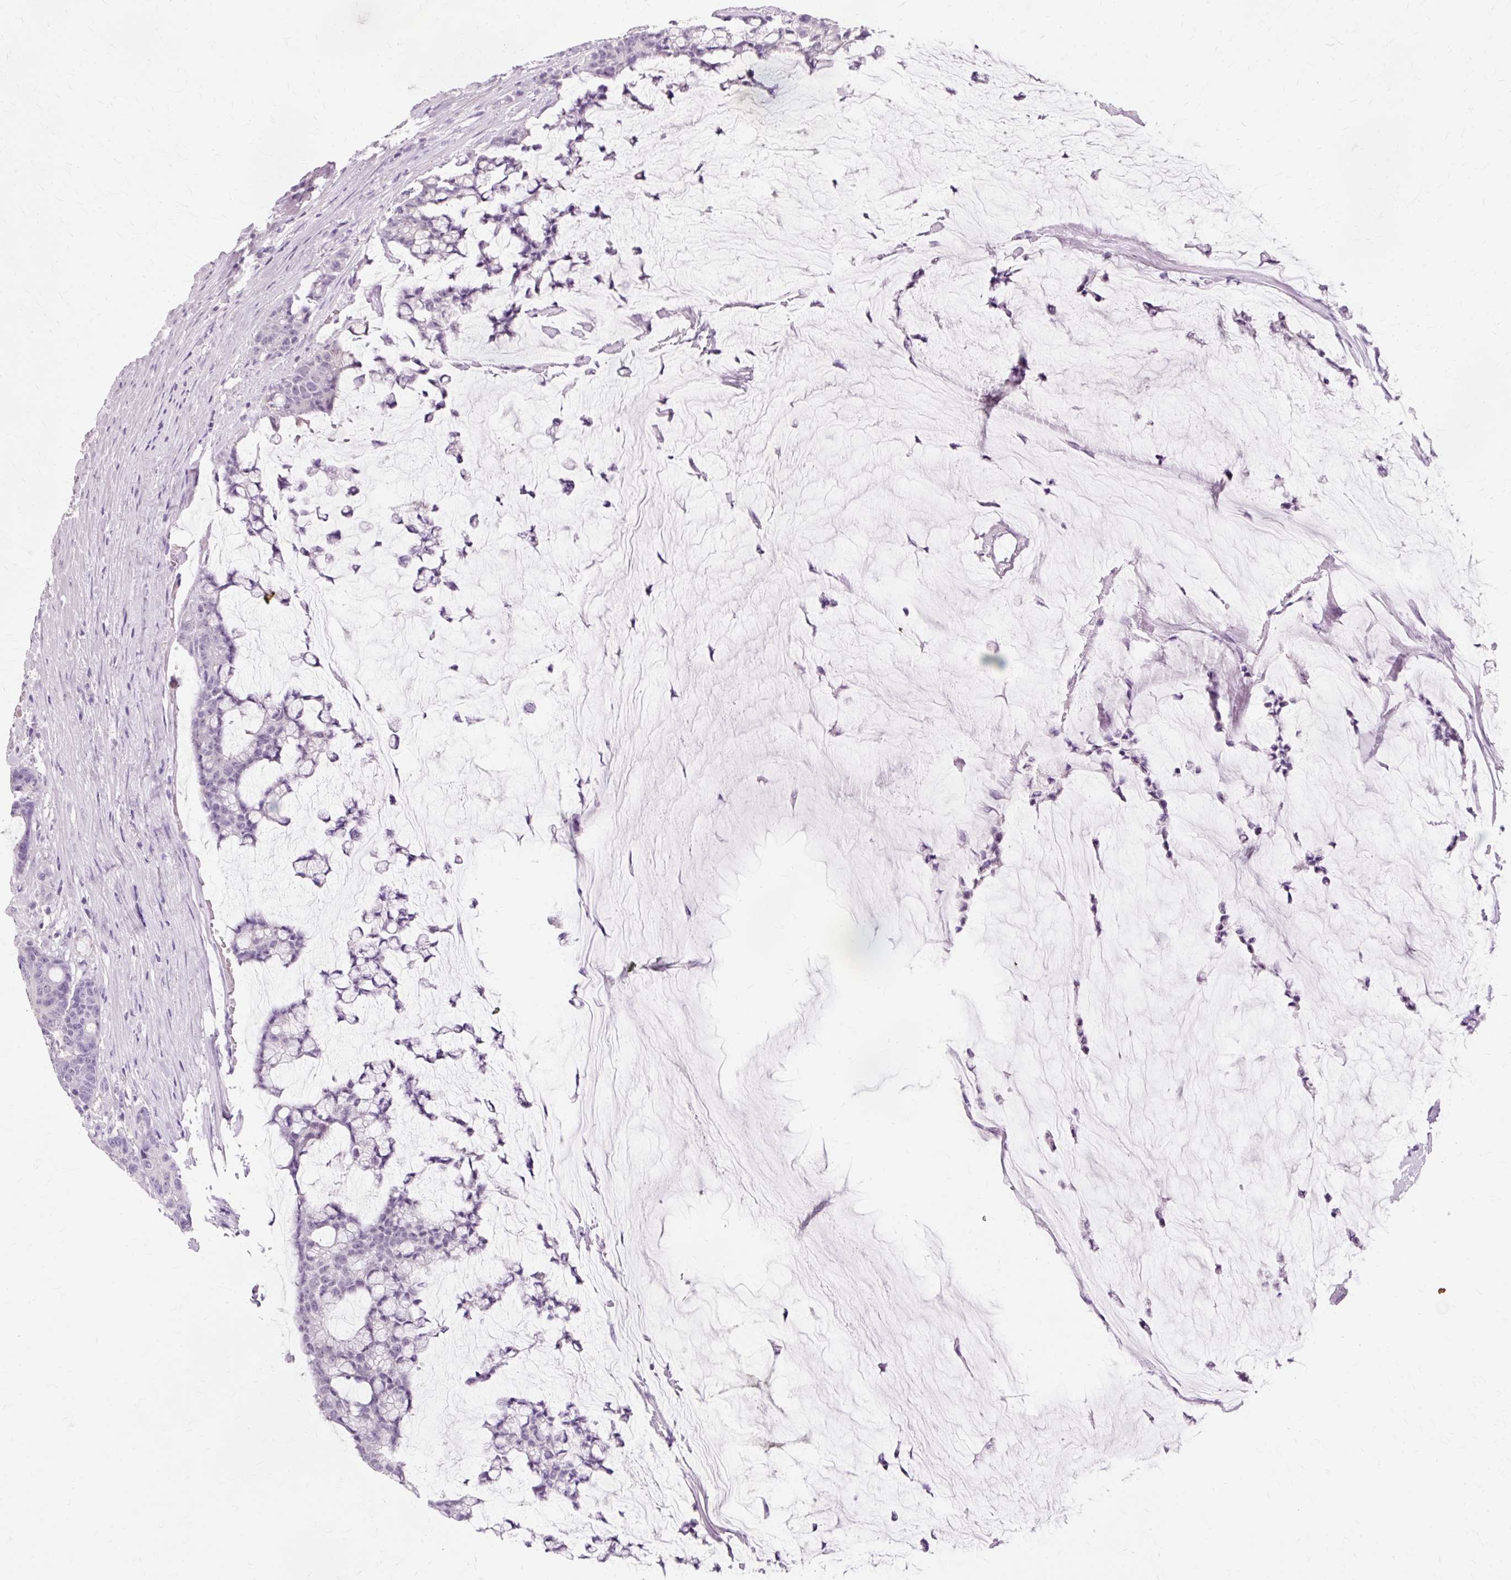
{"staining": {"intensity": "negative", "quantity": "none", "location": "none"}, "tissue": "colorectal cancer", "cell_type": "Tumor cells", "image_type": "cancer", "snomed": [{"axis": "morphology", "description": "Adenocarcinoma, NOS"}, {"axis": "topography", "description": "Colon"}], "caption": "This photomicrograph is of colorectal cancer stained with IHC to label a protein in brown with the nuclei are counter-stained blue. There is no staining in tumor cells. (Brightfield microscopy of DAB (3,3'-diaminobenzidine) immunohistochemistry (IHC) at high magnification).", "gene": "VN1R2", "patient": {"sex": "female", "age": 84}}